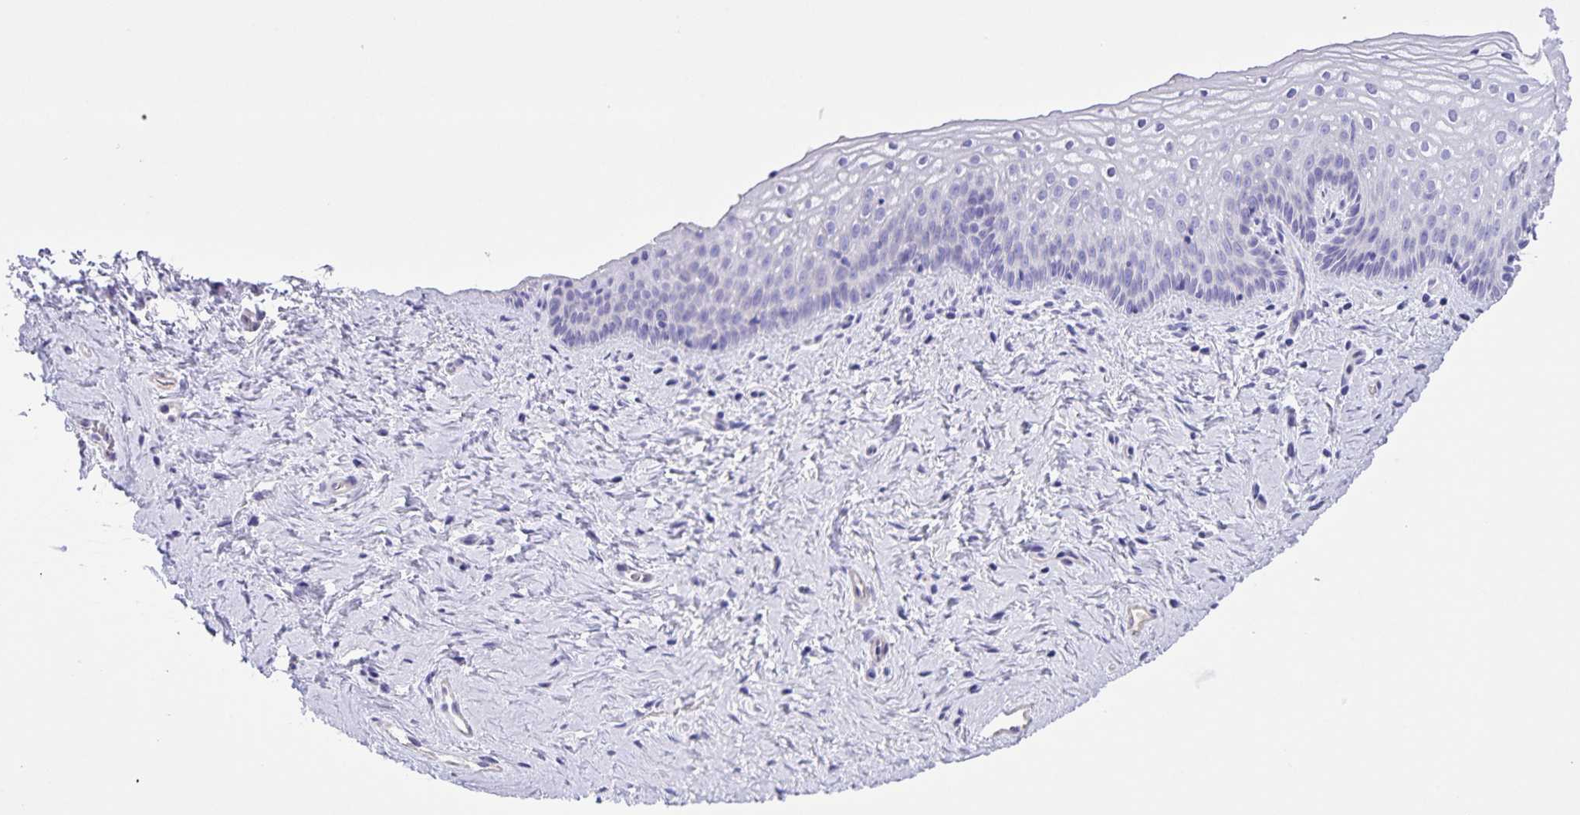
{"staining": {"intensity": "negative", "quantity": "none", "location": "none"}, "tissue": "vagina", "cell_type": "Squamous epithelial cells", "image_type": "normal", "snomed": [{"axis": "morphology", "description": "Normal tissue, NOS"}, {"axis": "topography", "description": "Vagina"}], "caption": "High power microscopy image of an IHC micrograph of unremarkable vagina, revealing no significant expression in squamous epithelial cells.", "gene": "UBQLN3", "patient": {"sex": "female", "age": 45}}